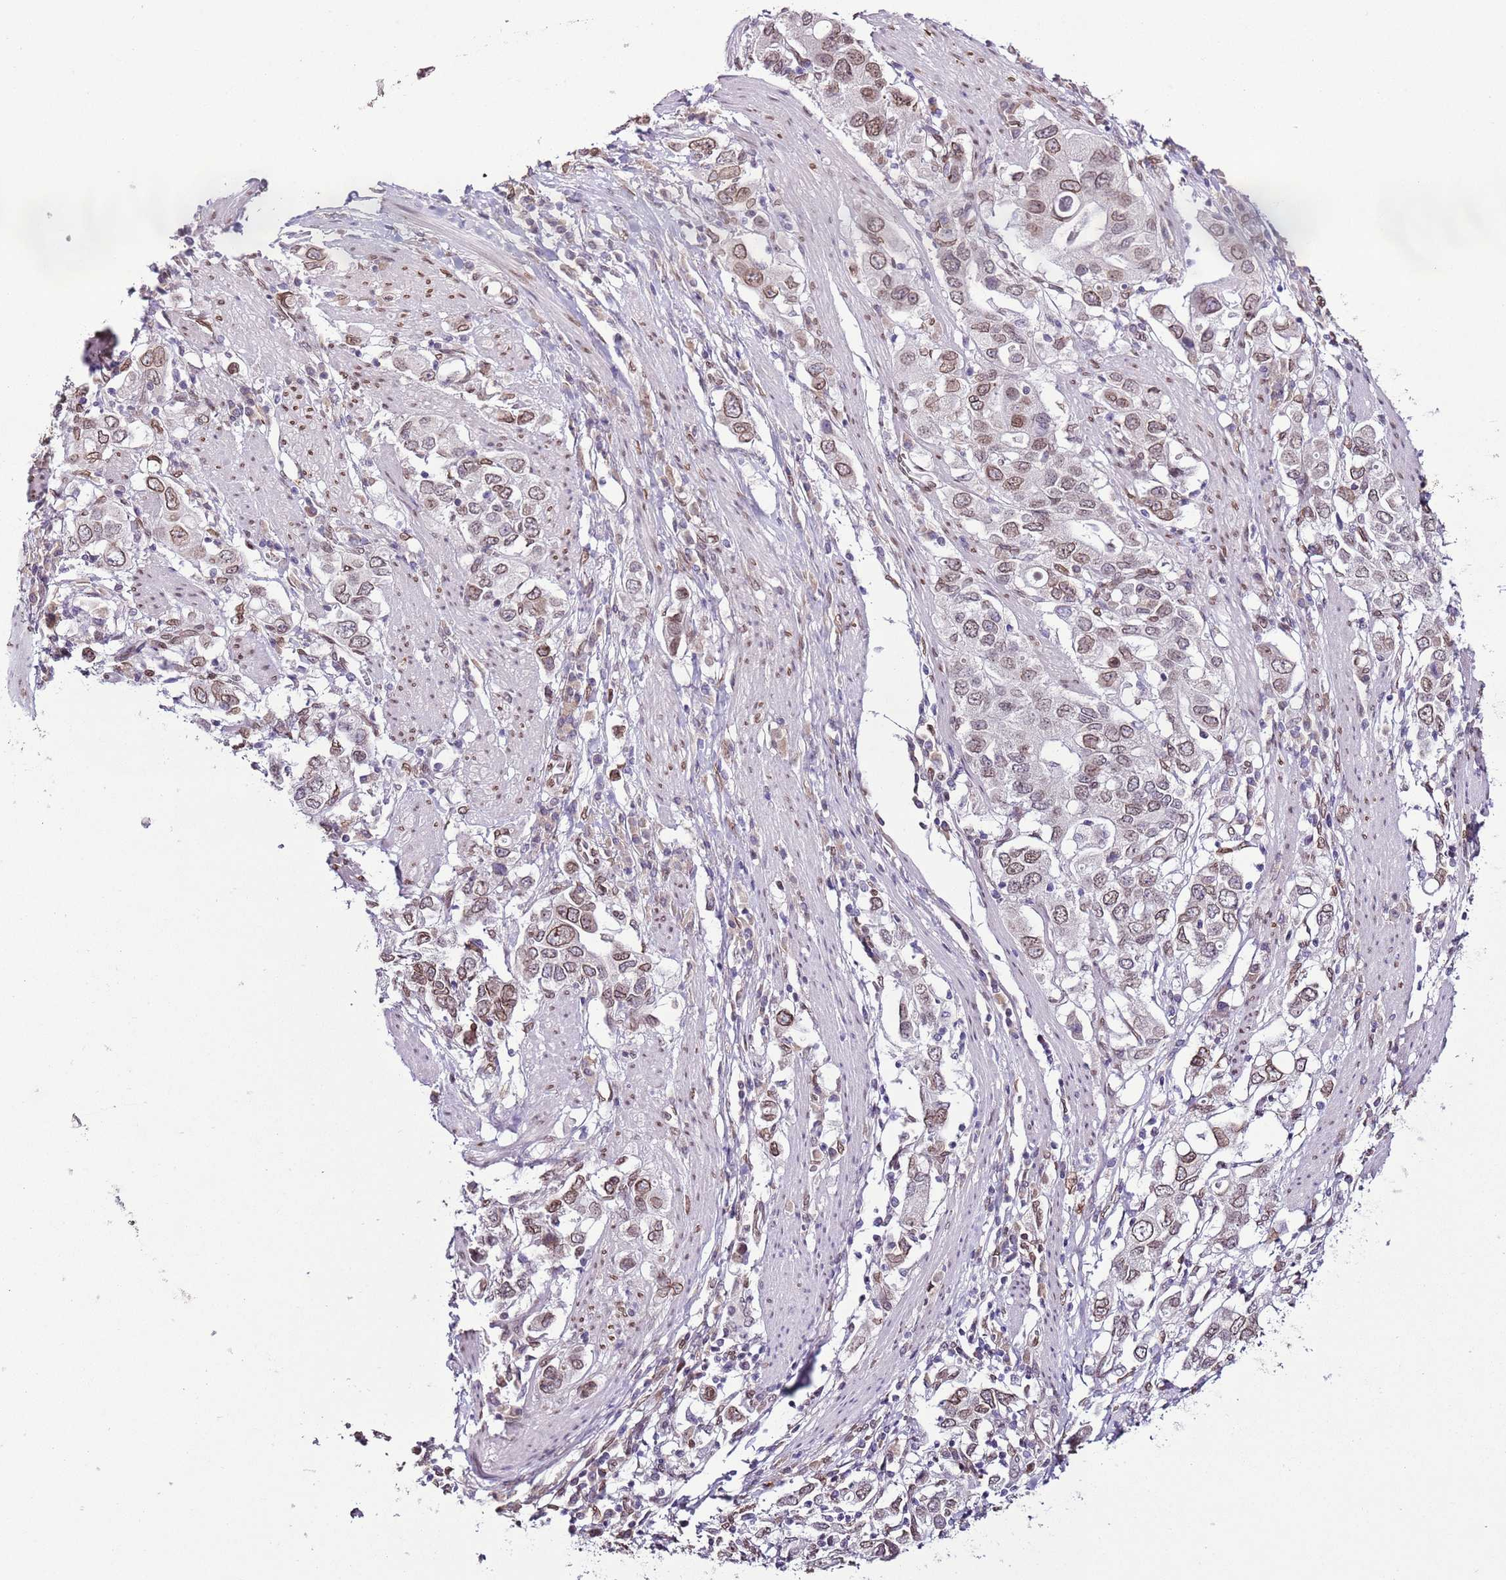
{"staining": {"intensity": "moderate", "quantity": ">75%", "location": "cytoplasmic/membranous,nuclear"}, "tissue": "stomach cancer", "cell_type": "Tumor cells", "image_type": "cancer", "snomed": [{"axis": "morphology", "description": "Adenocarcinoma, NOS"}, {"axis": "topography", "description": "Stomach, upper"}, {"axis": "topography", "description": "Stomach"}], "caption": "Tumor cells reveal medium levels of moderate cytoplasmic/membranous and nuclear expression in about >75% of cells in human stomach cancer (adenocarcinoma).", "gene": "ZGLP1", "patient": {"sex": "male", "age": 62}}